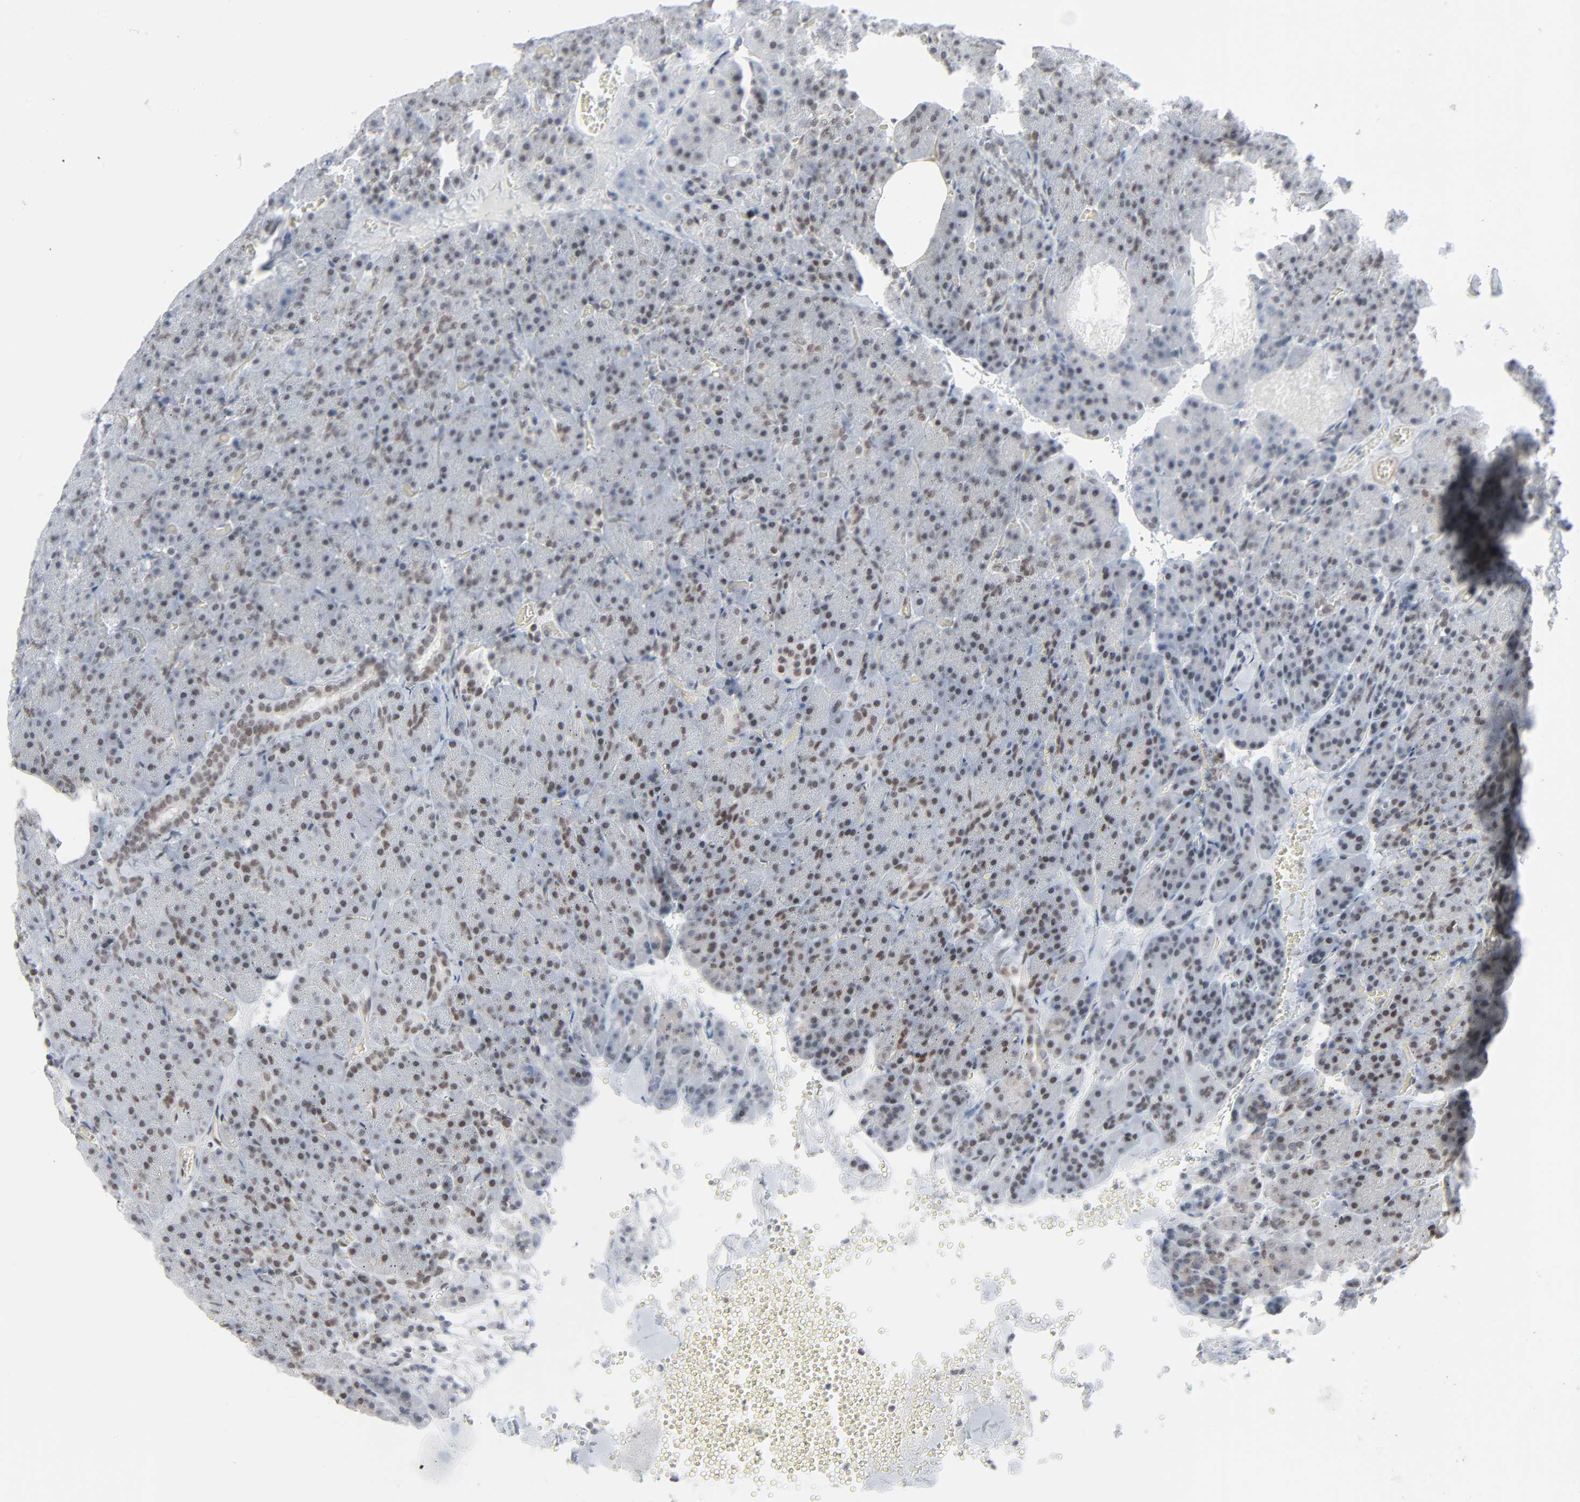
{"staining": {"intensity": "moderate", "quantity": ">75%", "location": "nuclear"}, "tissue": "carcinoid", "cell_type": "Tumor cells", "image_type": "cancer", "snomed": [{"axis": "morphology", "description": "Normal tissue, NOS"}, {"axis": "morphology", "description": "Carcinoid, malignant, NOS"}, {"axis": "topography", "description": "Pancreas"}], "caption": "The photomicrograph reveals a brown stain indicating the presence of a protein in the nuclear of tumor cells in carcinoid.", "gene": "FBXO28", "patient": {"sex": "female", "age": 35}}